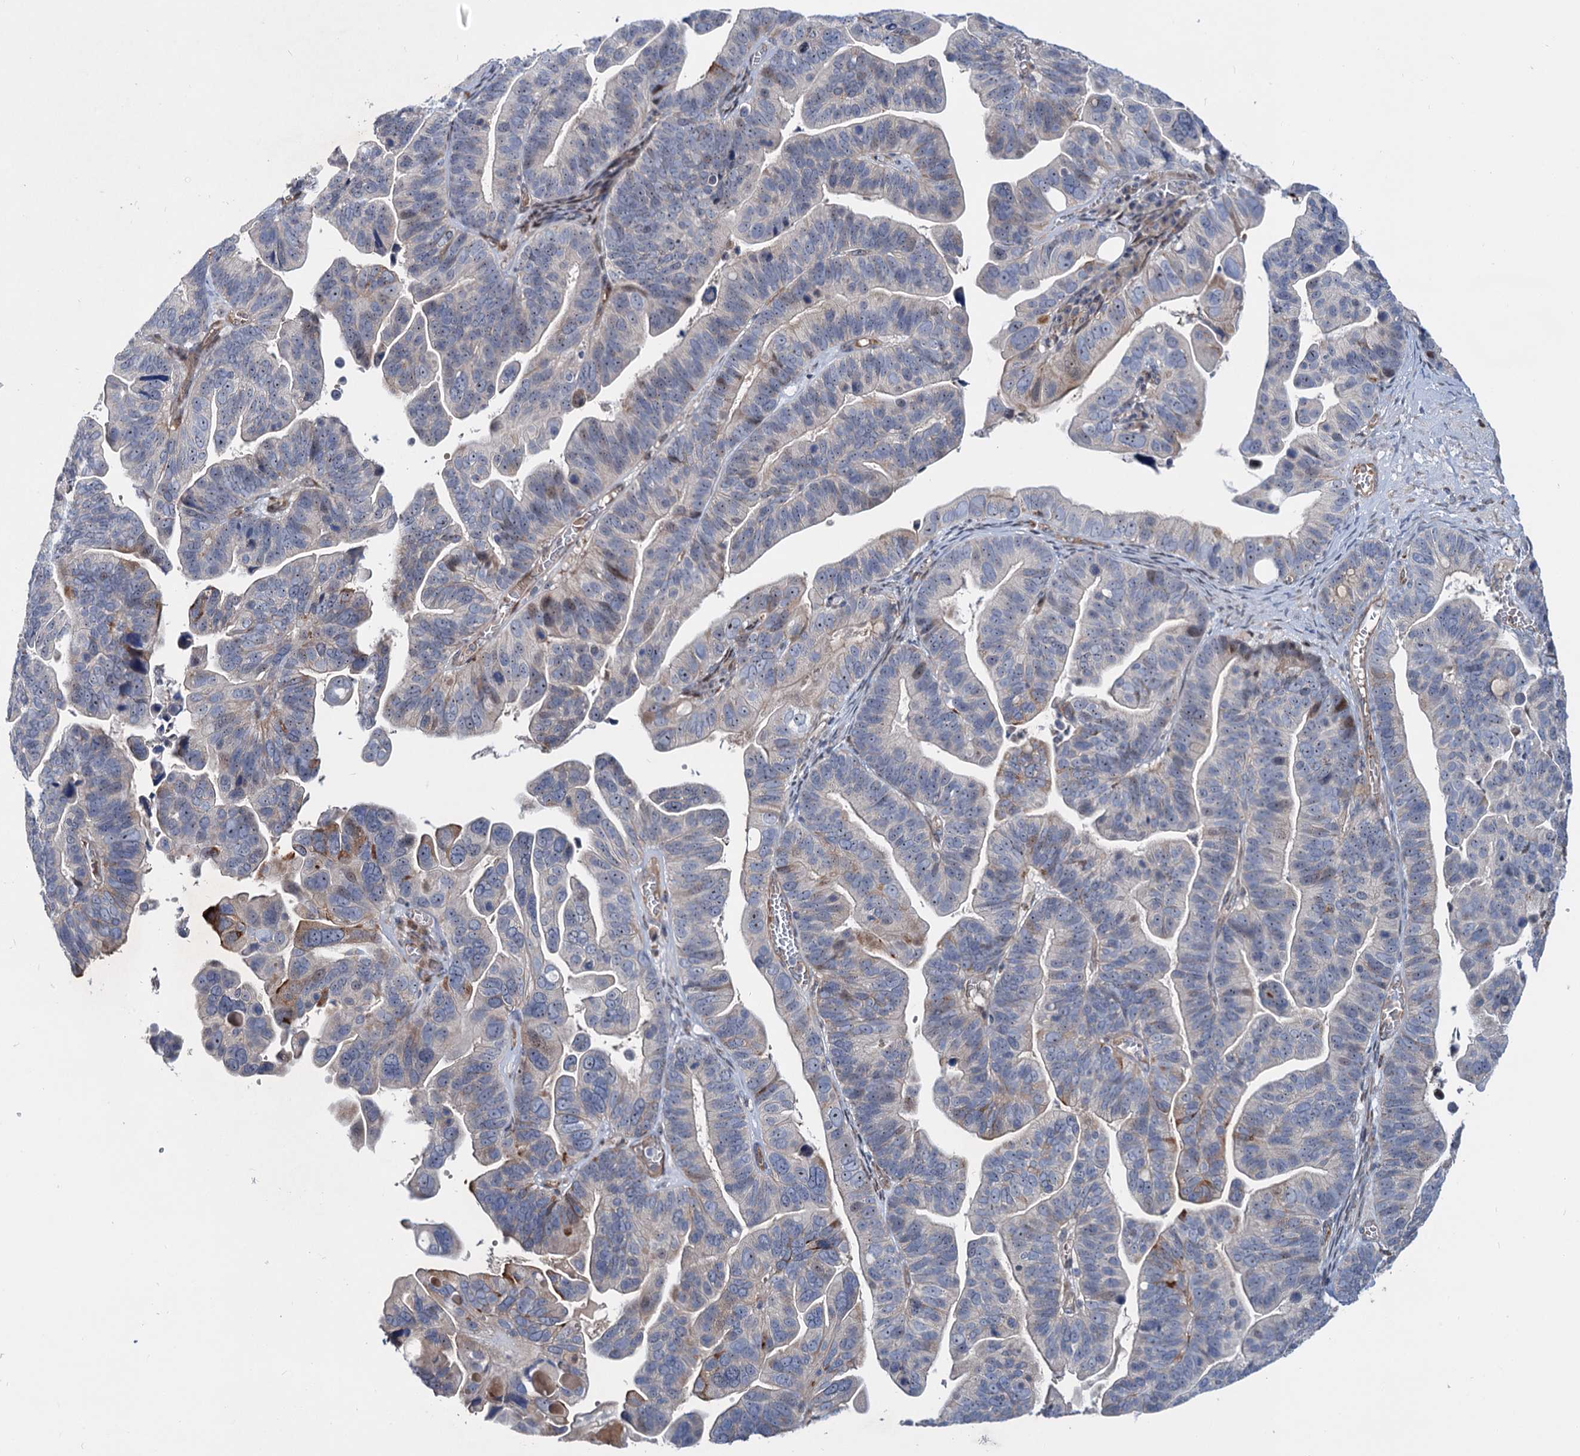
{"staining": {"intensity": "moderate", "quantity": "<25%", "location": "cytoplasmic/membranous"}, "tissue": "ovarian cancer", "cell_type": "Tumor cells", "image_type": "cancer", "snomed": [{"axis": "morphology", "description": "Cystadenocarcinoma, serous, NOS"}, {"axis": "topography", "description": "Ovary"}], "caption": "DAB (3,3'-diaminobenzidine) immunohistochemical staining of human ovarian cancer (serous cystadenocarcinoma) reveals moderate cytoplasmic/membranous protein staining in about <25% of tumor cells. (DAB IHC with brightfield microscopy, high magnification).", "gene": "PTDSS2", "patient": {"sex": "female", "age": 56}}